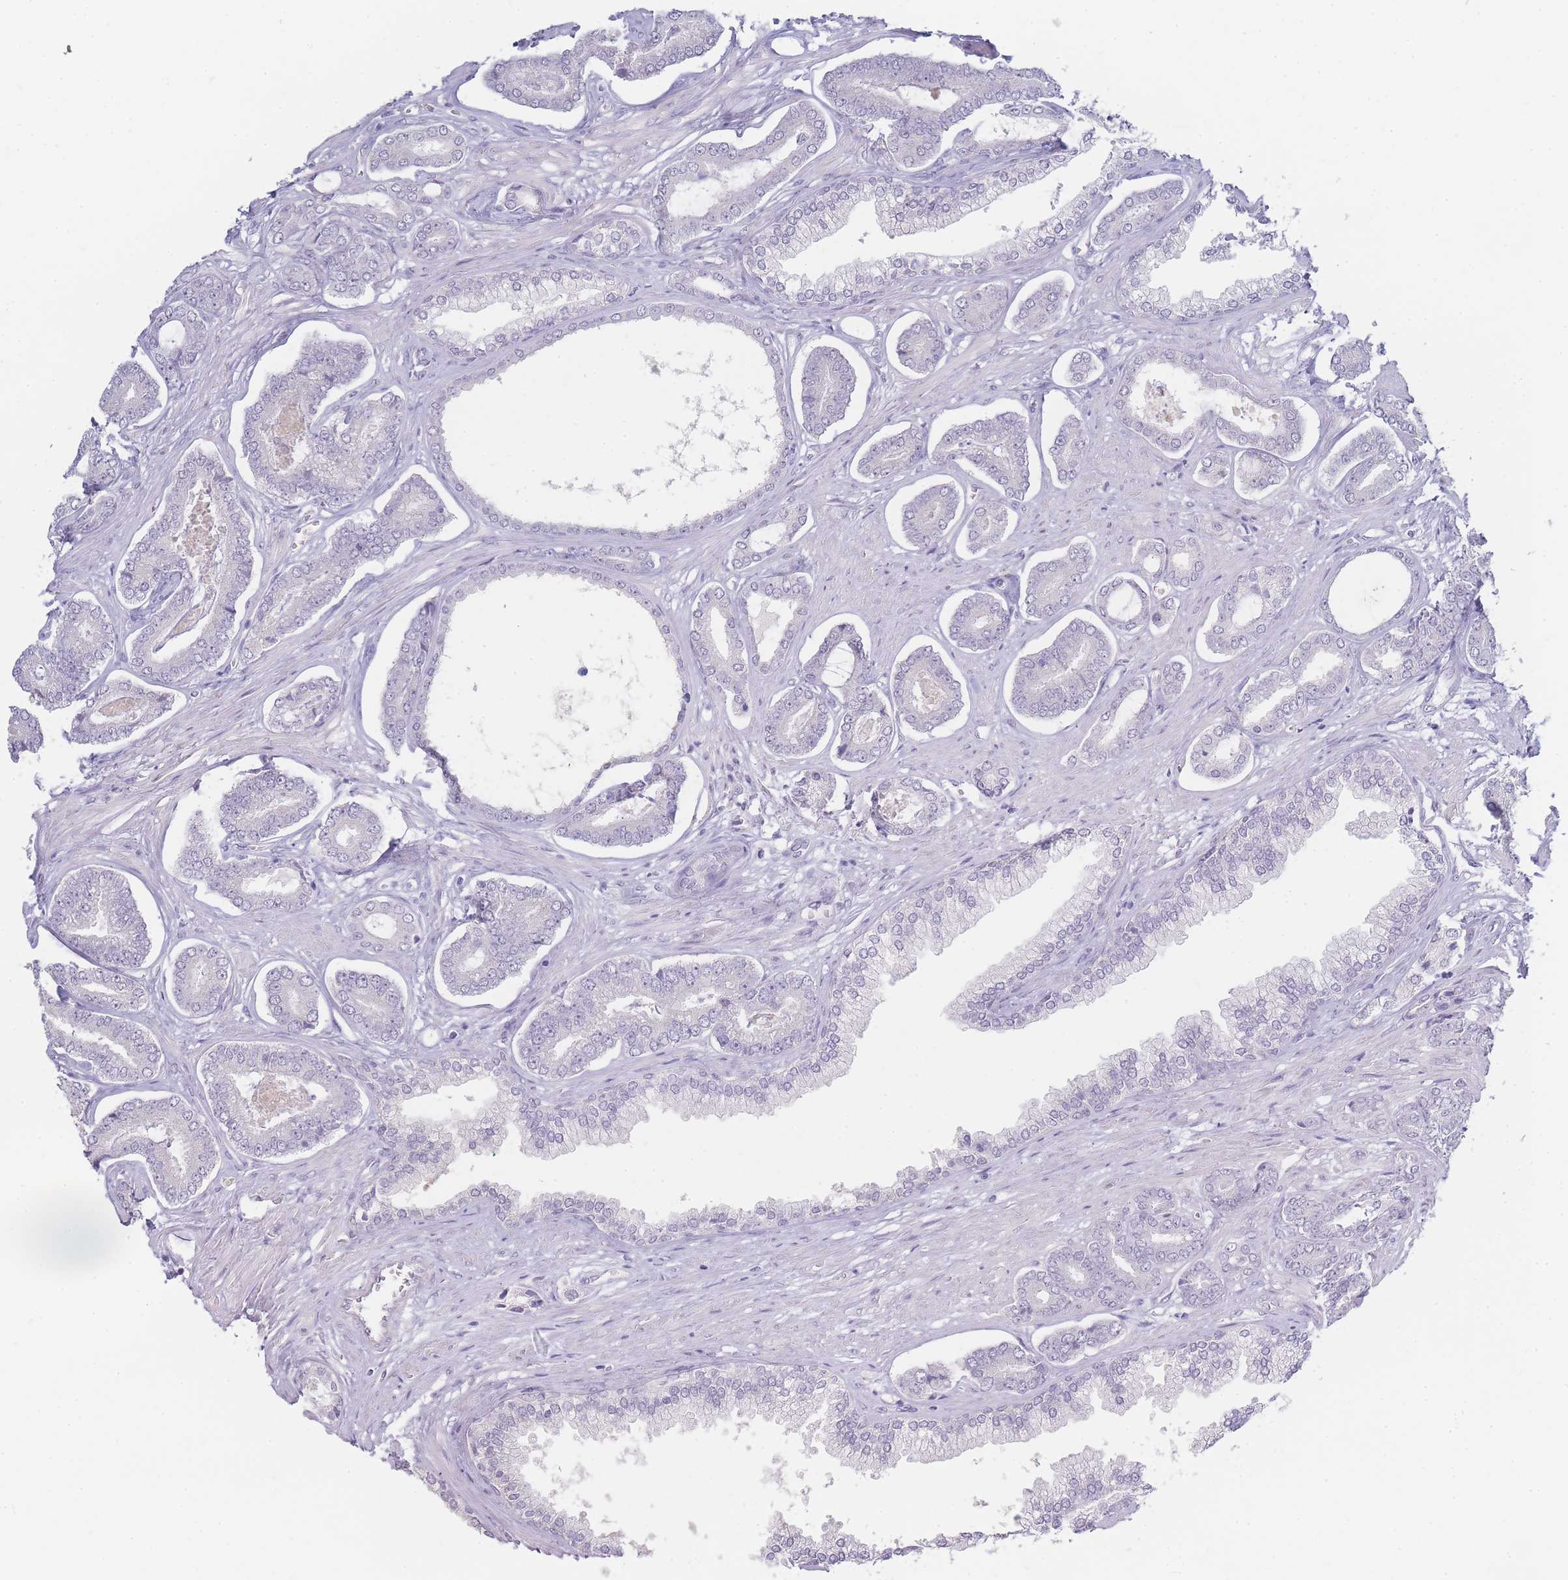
{"staining": {"intensity": "negative", "quantity": "none", "location": "none"}, "tissue": "prostate cancer", "cell_type": "Tumor cells", "image_type": "cancer", "snomed": [{"axis": "morphology", "description": "Adenocarcinoma, NOS"}, {"axis": "topography", "description": "Prostate and seminal vesicle, NOS"}], "caption": "Tumor cells show no significant positivity in adenocarcinoma (prostate).", "gene": "INS", "patient": {"sex": "male", "age": 76}}